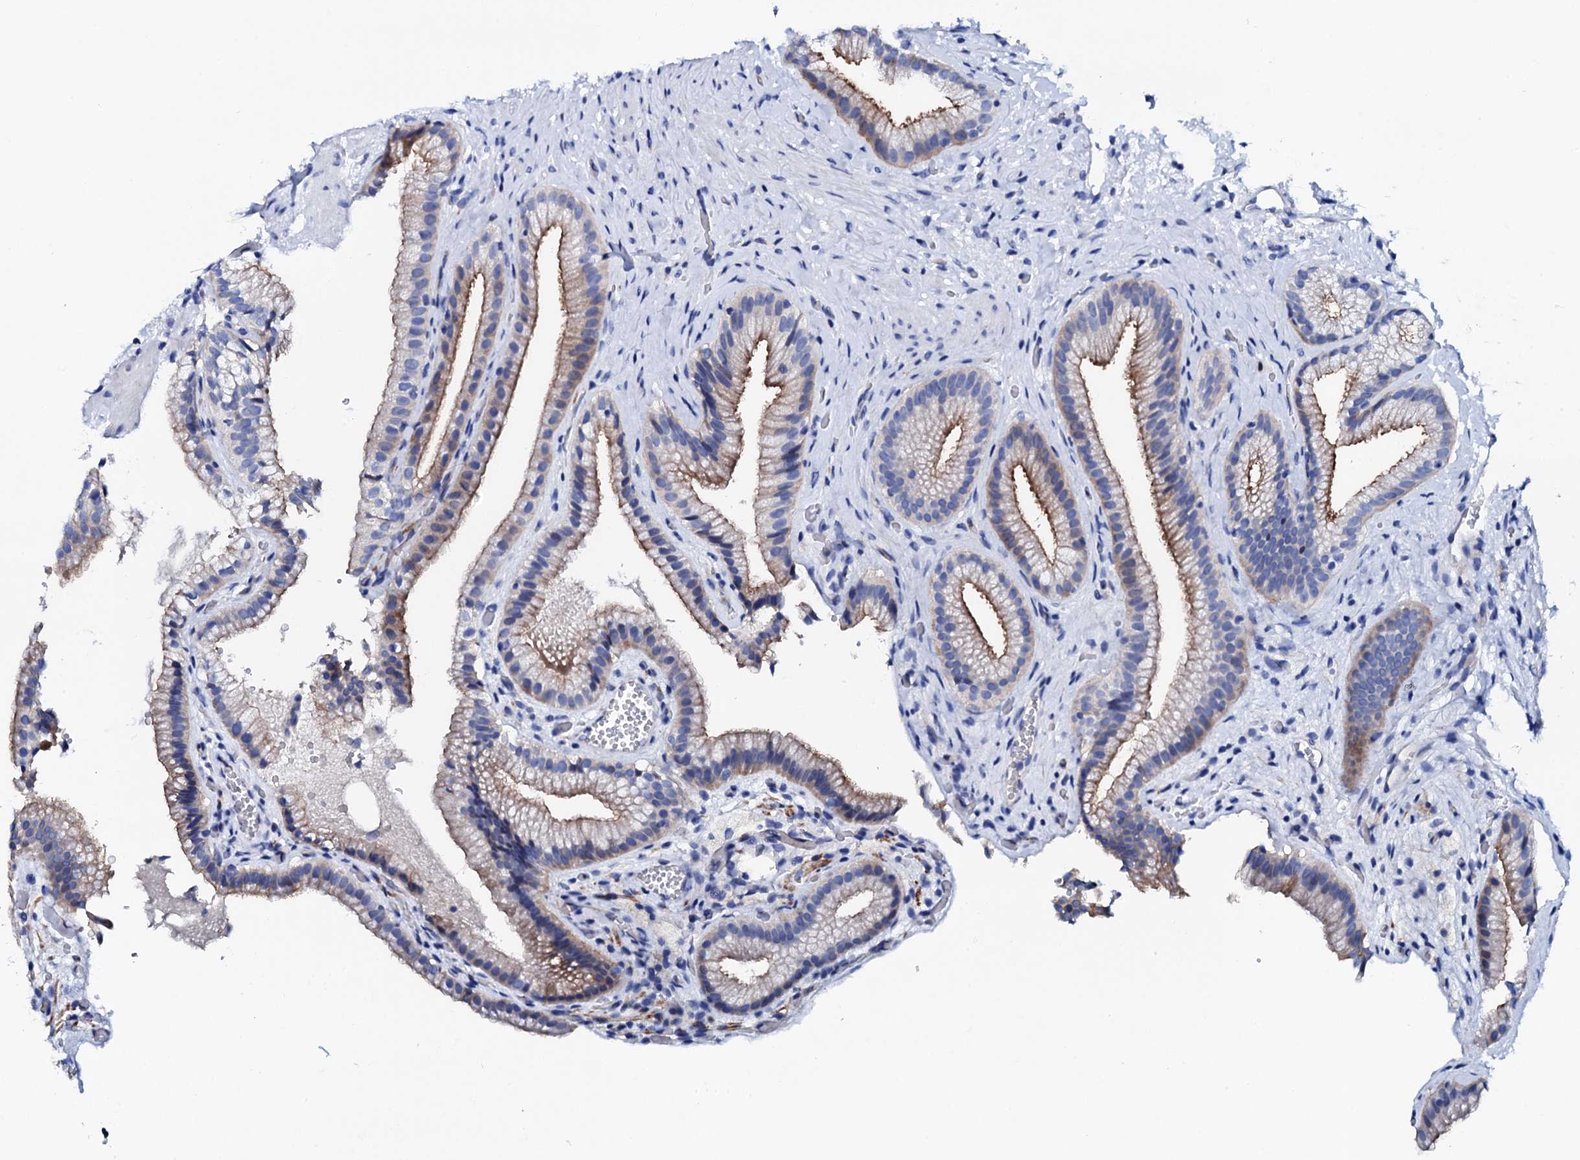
{"staining": {"intensity": "moderate", "quantity": "25%-75%", "location": "cytoplasmic/membranous"}, "tissue": "gallbladder", "cell_type": "Glandular cells", "image_type": "normal", "snomed": [{"axis": "morphology", "description": "Normal tissue, NOS"}, {"axis": "morphology", "description": "Inflammation, NOS"}, {"axis": "topography", "description": "Gallbladder"}], "caption": "The immunohistochemical stain shows moderate cytoplasmic/membranous expression in glandular cells of normal gallbladder.", "gene": "TRDN", "patient": {"sex": "male", "age": 51}}